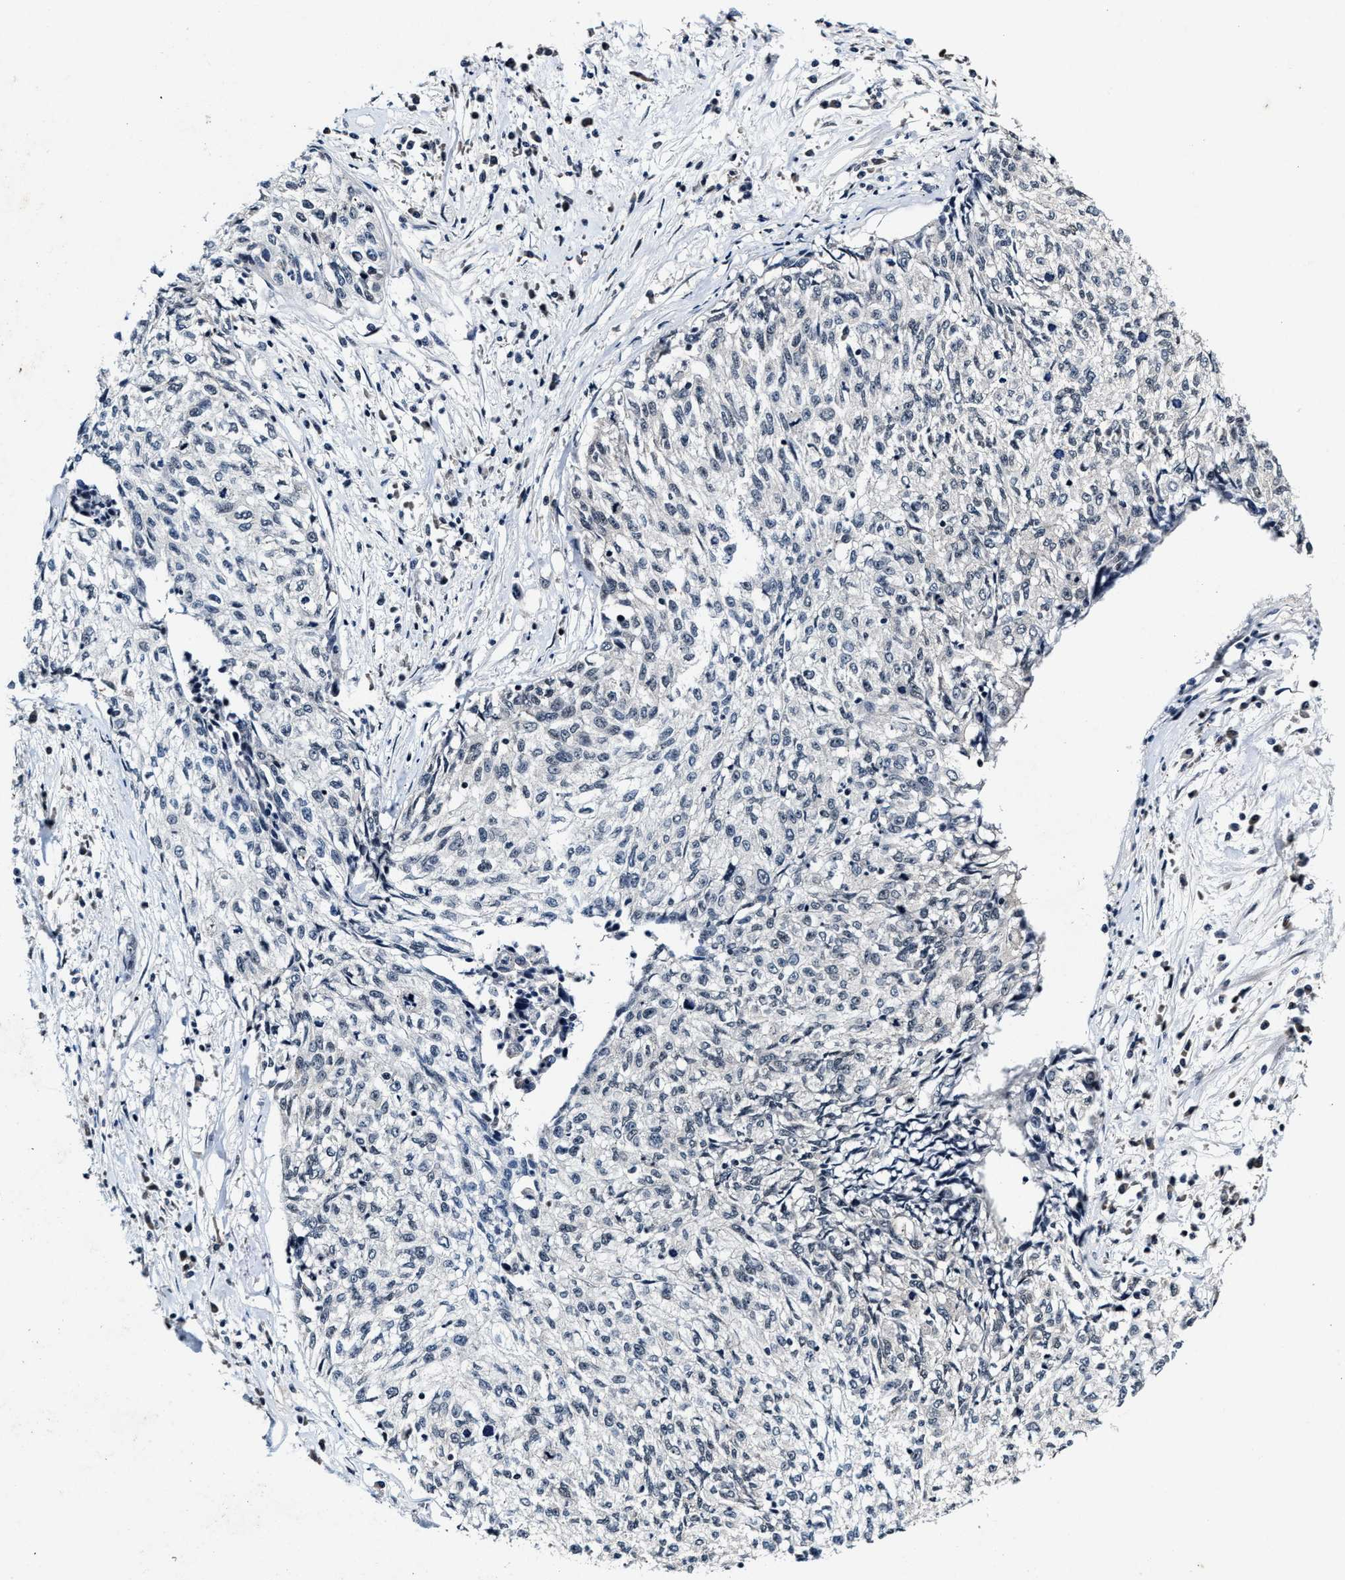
{"staining": {"intensity": "negative", "quantity": "none", "location": "none"}, "tissue": "cervical cancer", "cell_type": "Tumor cells", "image_type": "cancer", "snomed": [{"axis": "morphology", "description": "Squamous cell carcinoma, NOS"}, {"axis": "topography", "description": "Cervix"}], "caption": "DAB (3,3'-diaminobenzidine) immunohistochemical staining of cervical cancer (squamous cell carcinoma) reveals no significant positivity in tumor cells.", "gene": "INIP", "patient": {"sex": "female", "age": 57}}